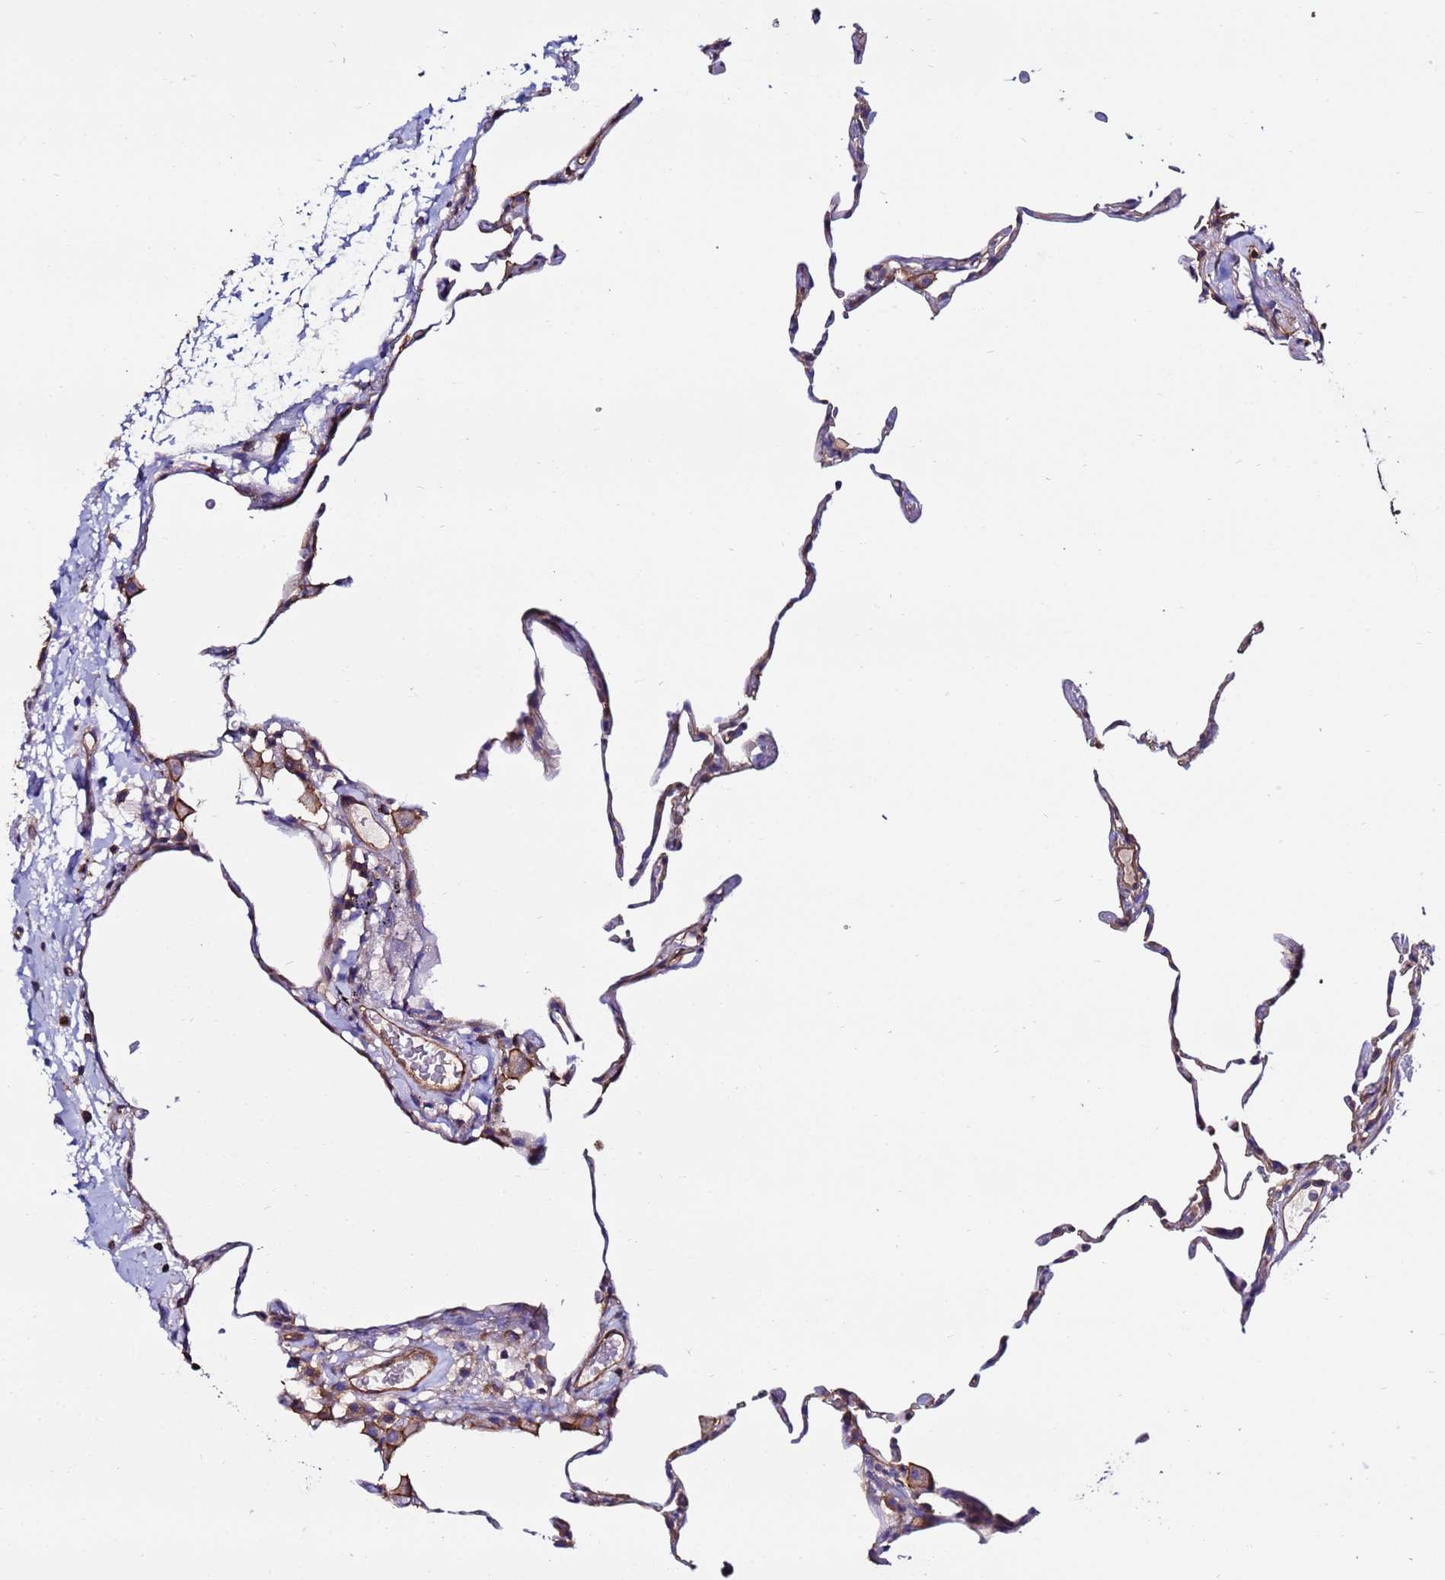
{"staining": {"intensity": "weak", "quantity": "<25%", "location": "cytoplasmic/membranous"}, "tissue": "lung", "cell_type": "Alveolar cells", "image_type": "normal", "snomed": [{"axis": "morphology", "description": "Normal tissue, NOS"}, {"axis": "topography", "description": "Lung"}], "caption": "Immunohistochemistry (IHC) image of normal human lung stained for a protein (brown), which demonstrates no staining in alveolar cells.", "gene": "POTEE", "patient": {"sex": "female", "age": 57}}